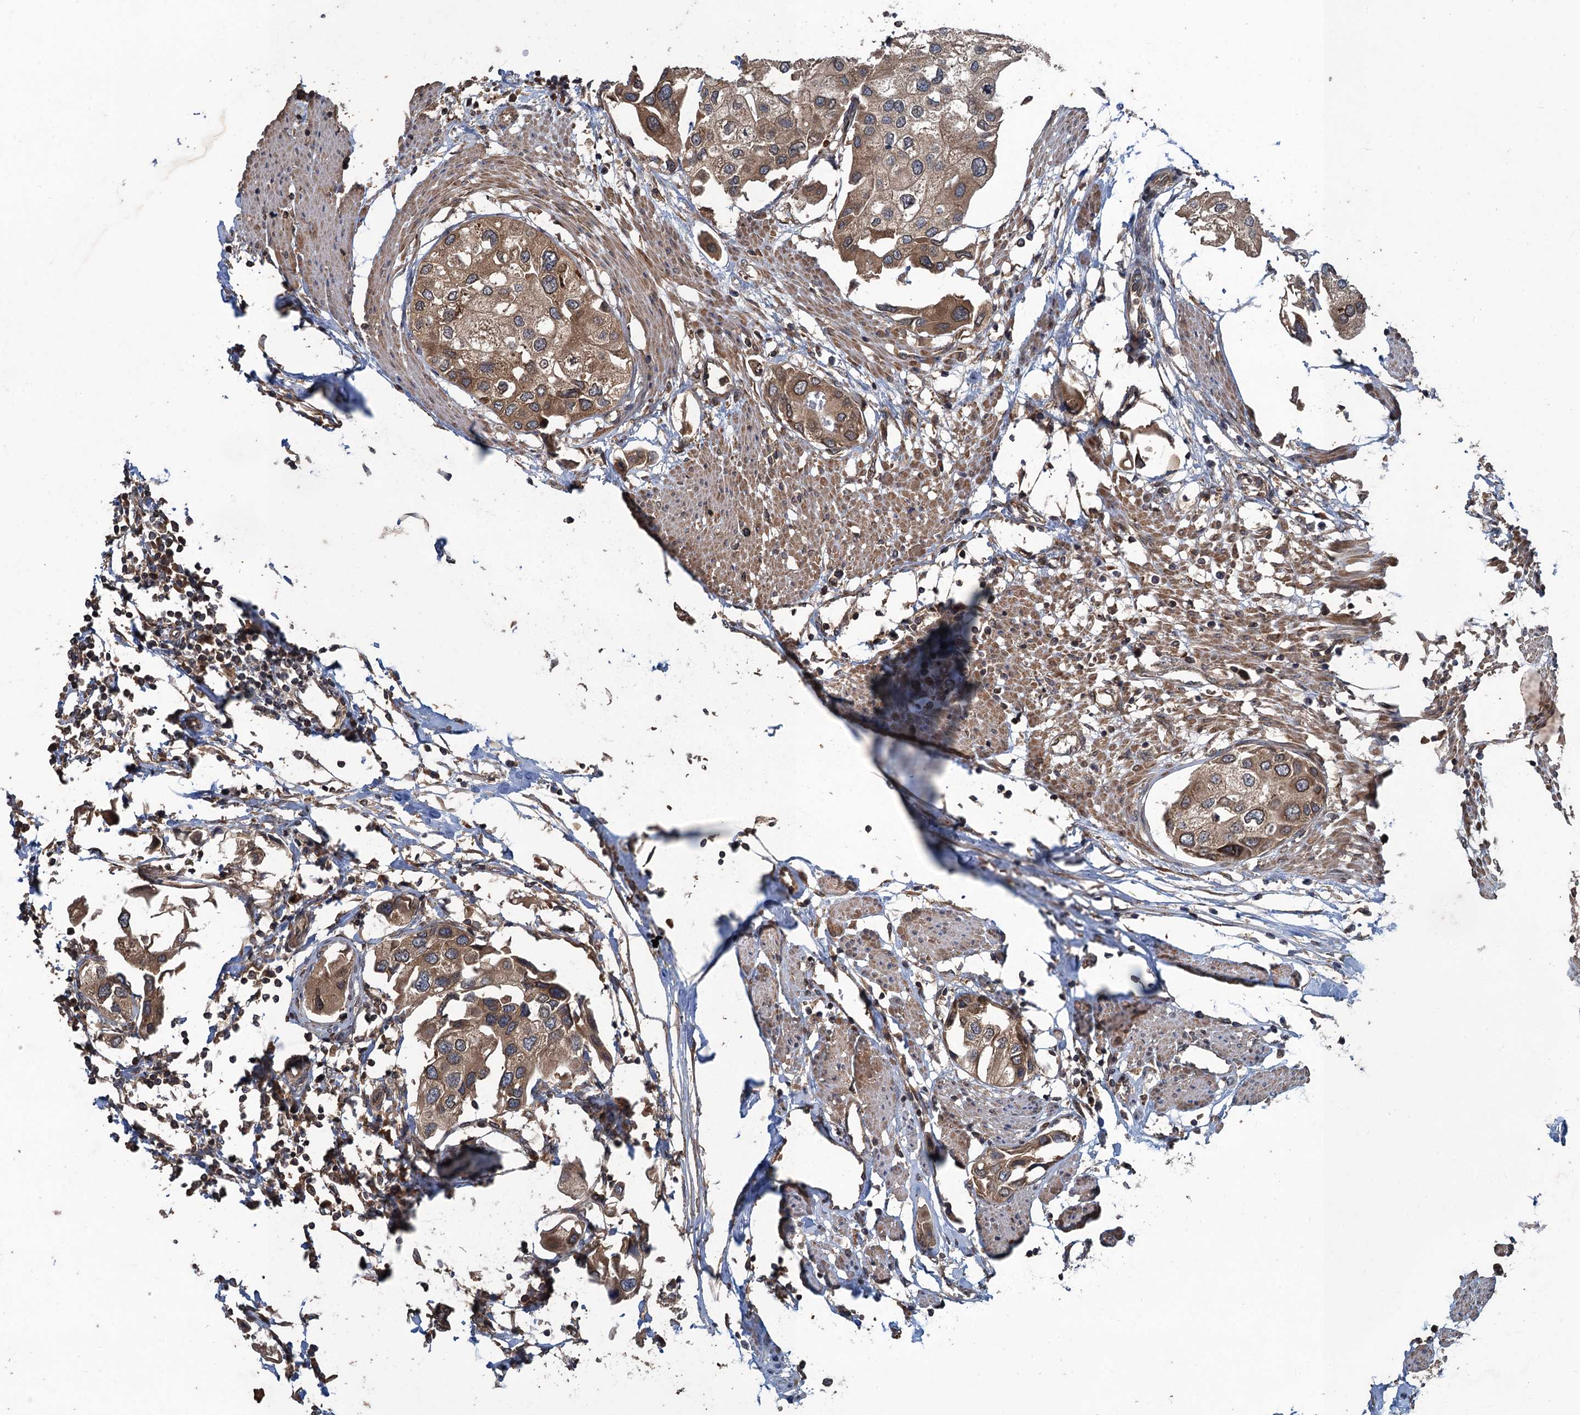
{"staining": {"intensity": "moderate", "quantity": ">75%", "location": "cytoplasmic/membranous"}, "tissue": "urothelial cancer", "cell_type": "Tumor cells", "image_type": "cancer", "snomed": [{"axis": "morphology", "description": "Urothelial carcinoma, High grade"}, {"axis": "topography", "description": "Urinary bladder"}], "caption": "IHC image of human urothelial cancer stained for a protein (brown), which shows medium levels of moderate cytoplasmic/membranous positivity in approximately >75% of tumor cells.", "gene": "GLE1", "patient": {"sex": "male", "age": 64}}